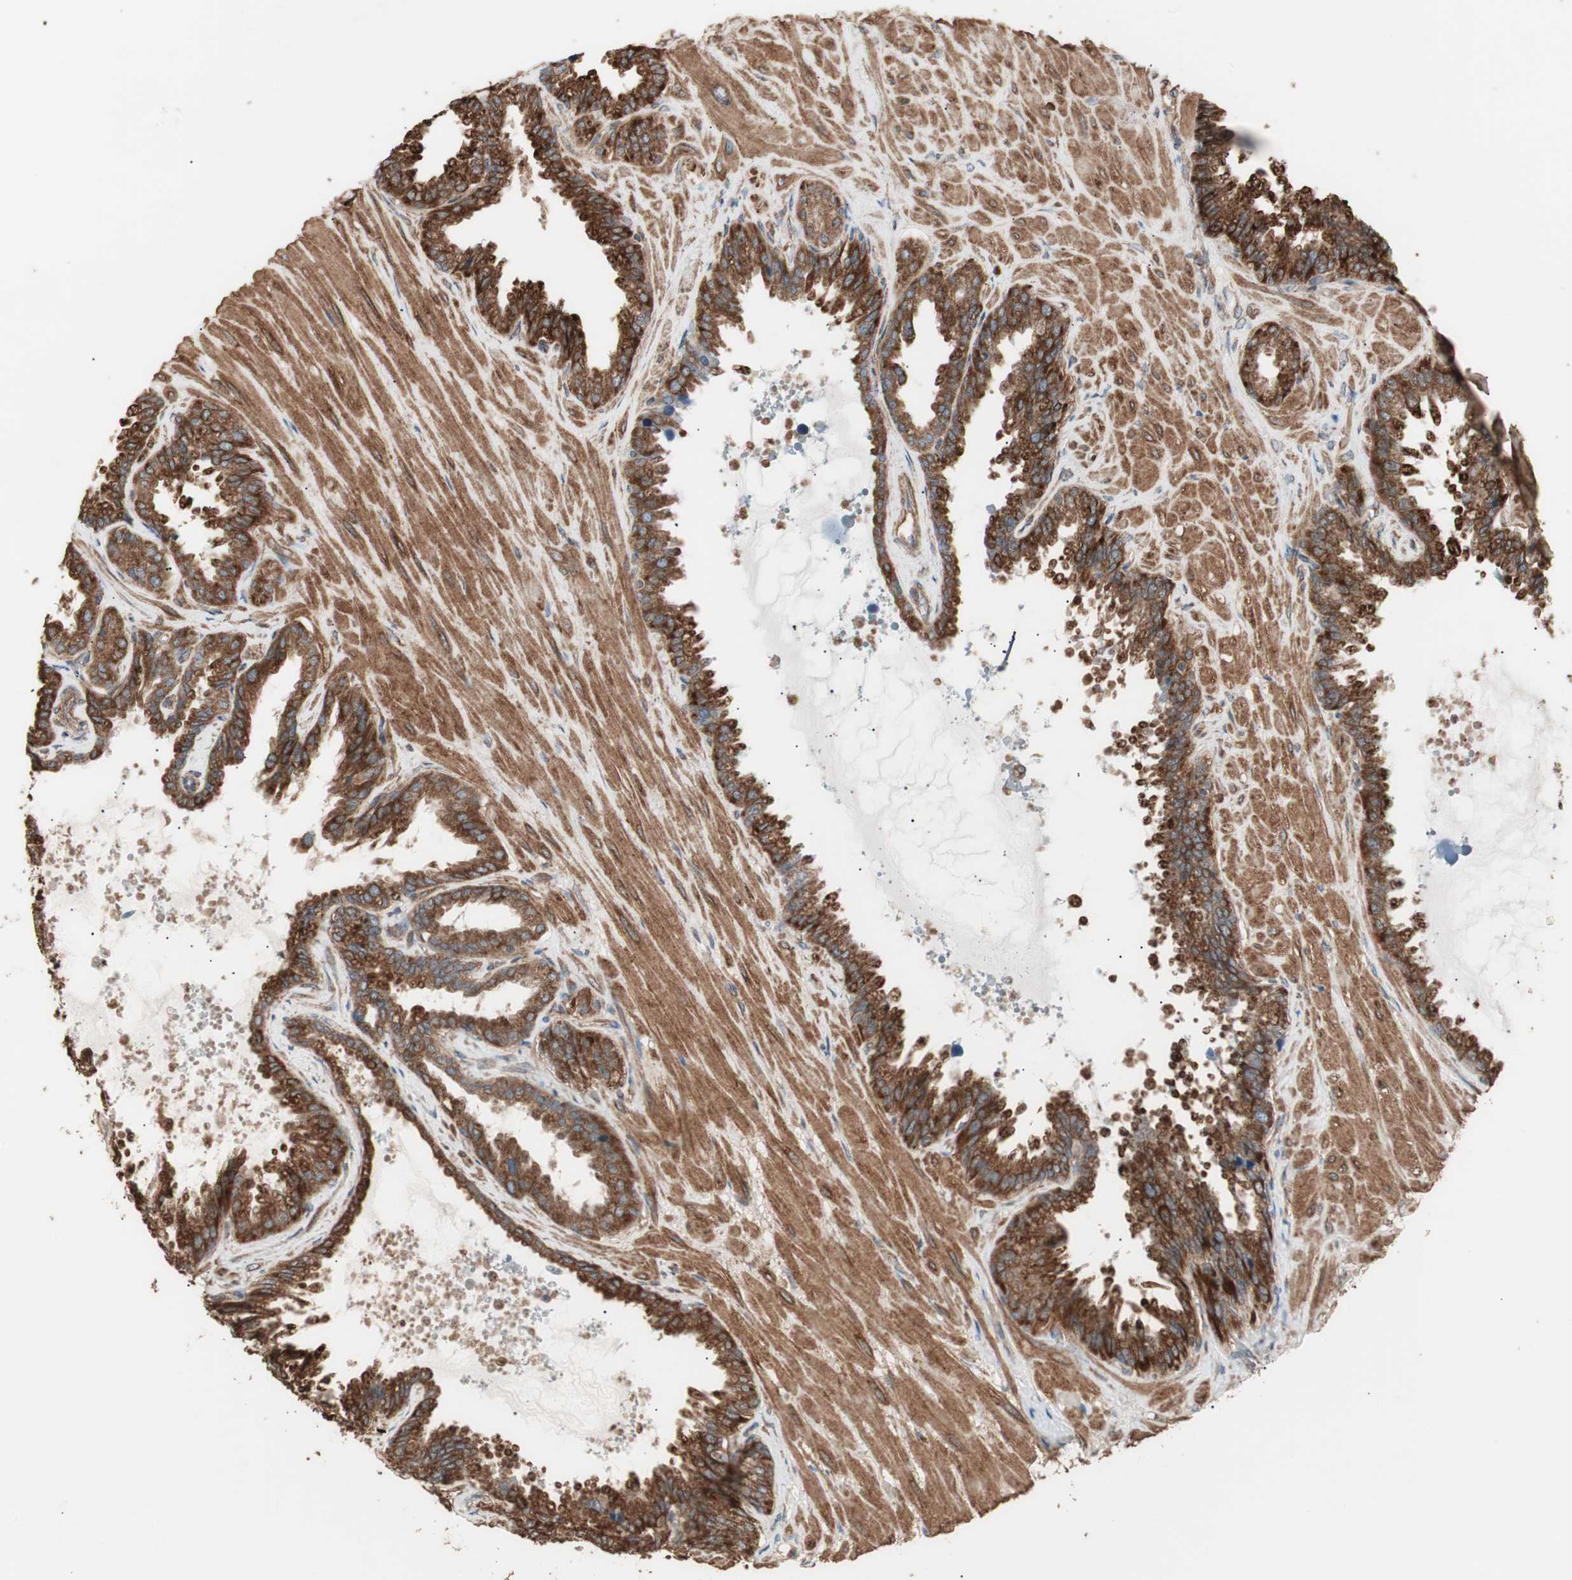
{"staining": {"intensity": "strong", "quantity": ">75%", "location": "cytoplasmic/membranous"}, "tissue": "seminal vesicle", "cell_type": "Glandular cells", "image_type": "normal", "snomed": [{"axis": "morphology", "description": "Normal tissue, NOS"}, {"axis": "topography", "description": "Seminal veicle"}], "caption": "Strong cytoplasmic/membranous protein staining is identified in about >75% of glandular cells in seminal vesicle. (DAB = brown stain, brightfield microscopy at high magnification).", "gene": "LZTS1", "patient": {"sex": "male", "age": 46}}